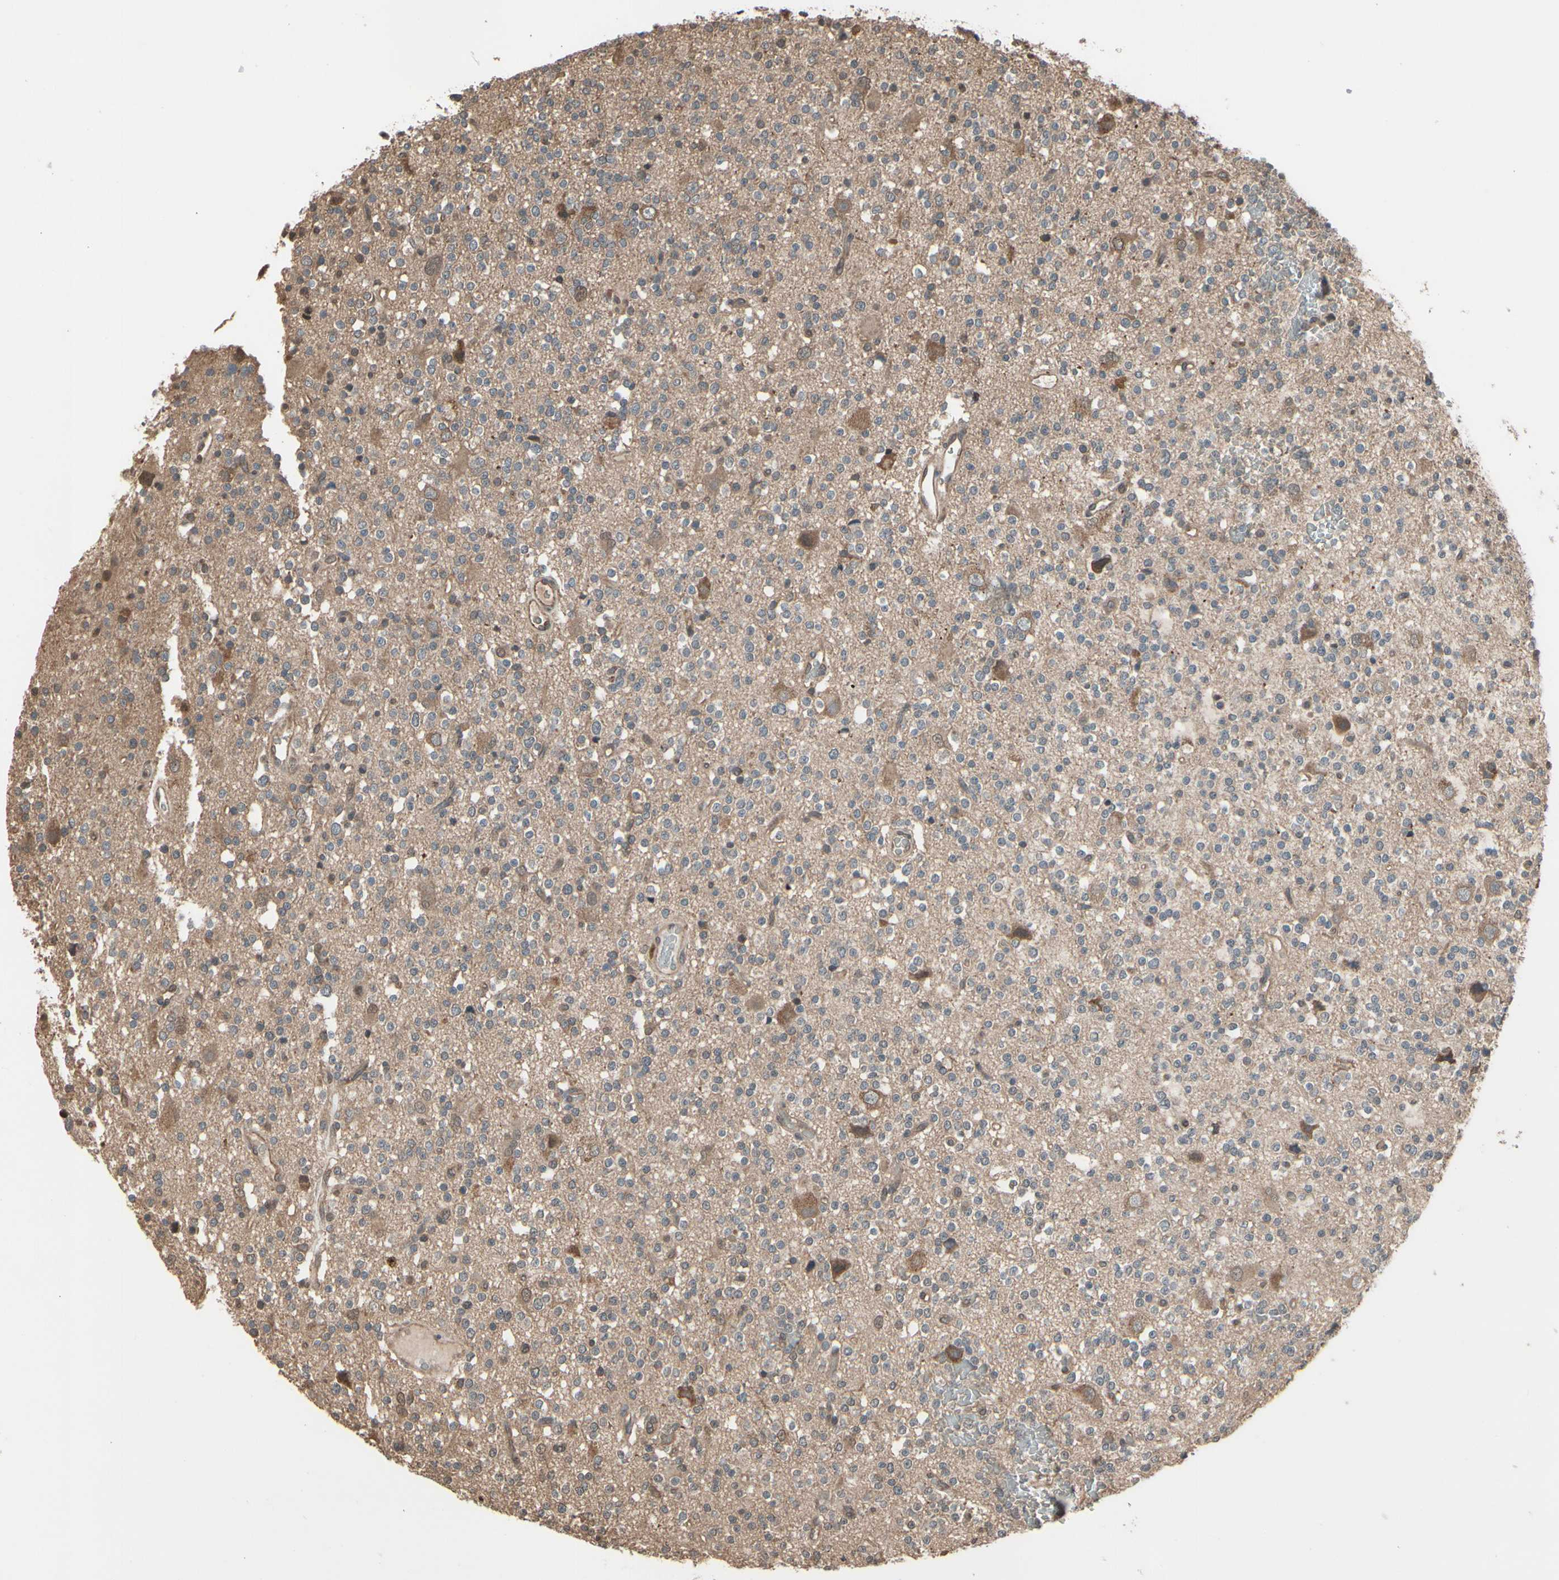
{"staining": {"intensity": "weak", "quantity": "25%-75%", "location": "cytoplasmic/membranous"}, "tissue": "glioma", "cell_type": "Tumor cells", "image_type": "cancer", "snomed": [{"axis": "morphology", "description": "Glioma, malignant, High grade"}, {"axis": "topography", "description": "Brain"}], "caption": "Glioma was stained to show a protein in brown. There is low levels of weak cytoplasmic/membranous expression in approximately 25%-75% of tumor cells.", "gene": "PNPLA7", "patient": {"sex": "male", "age": 47}}